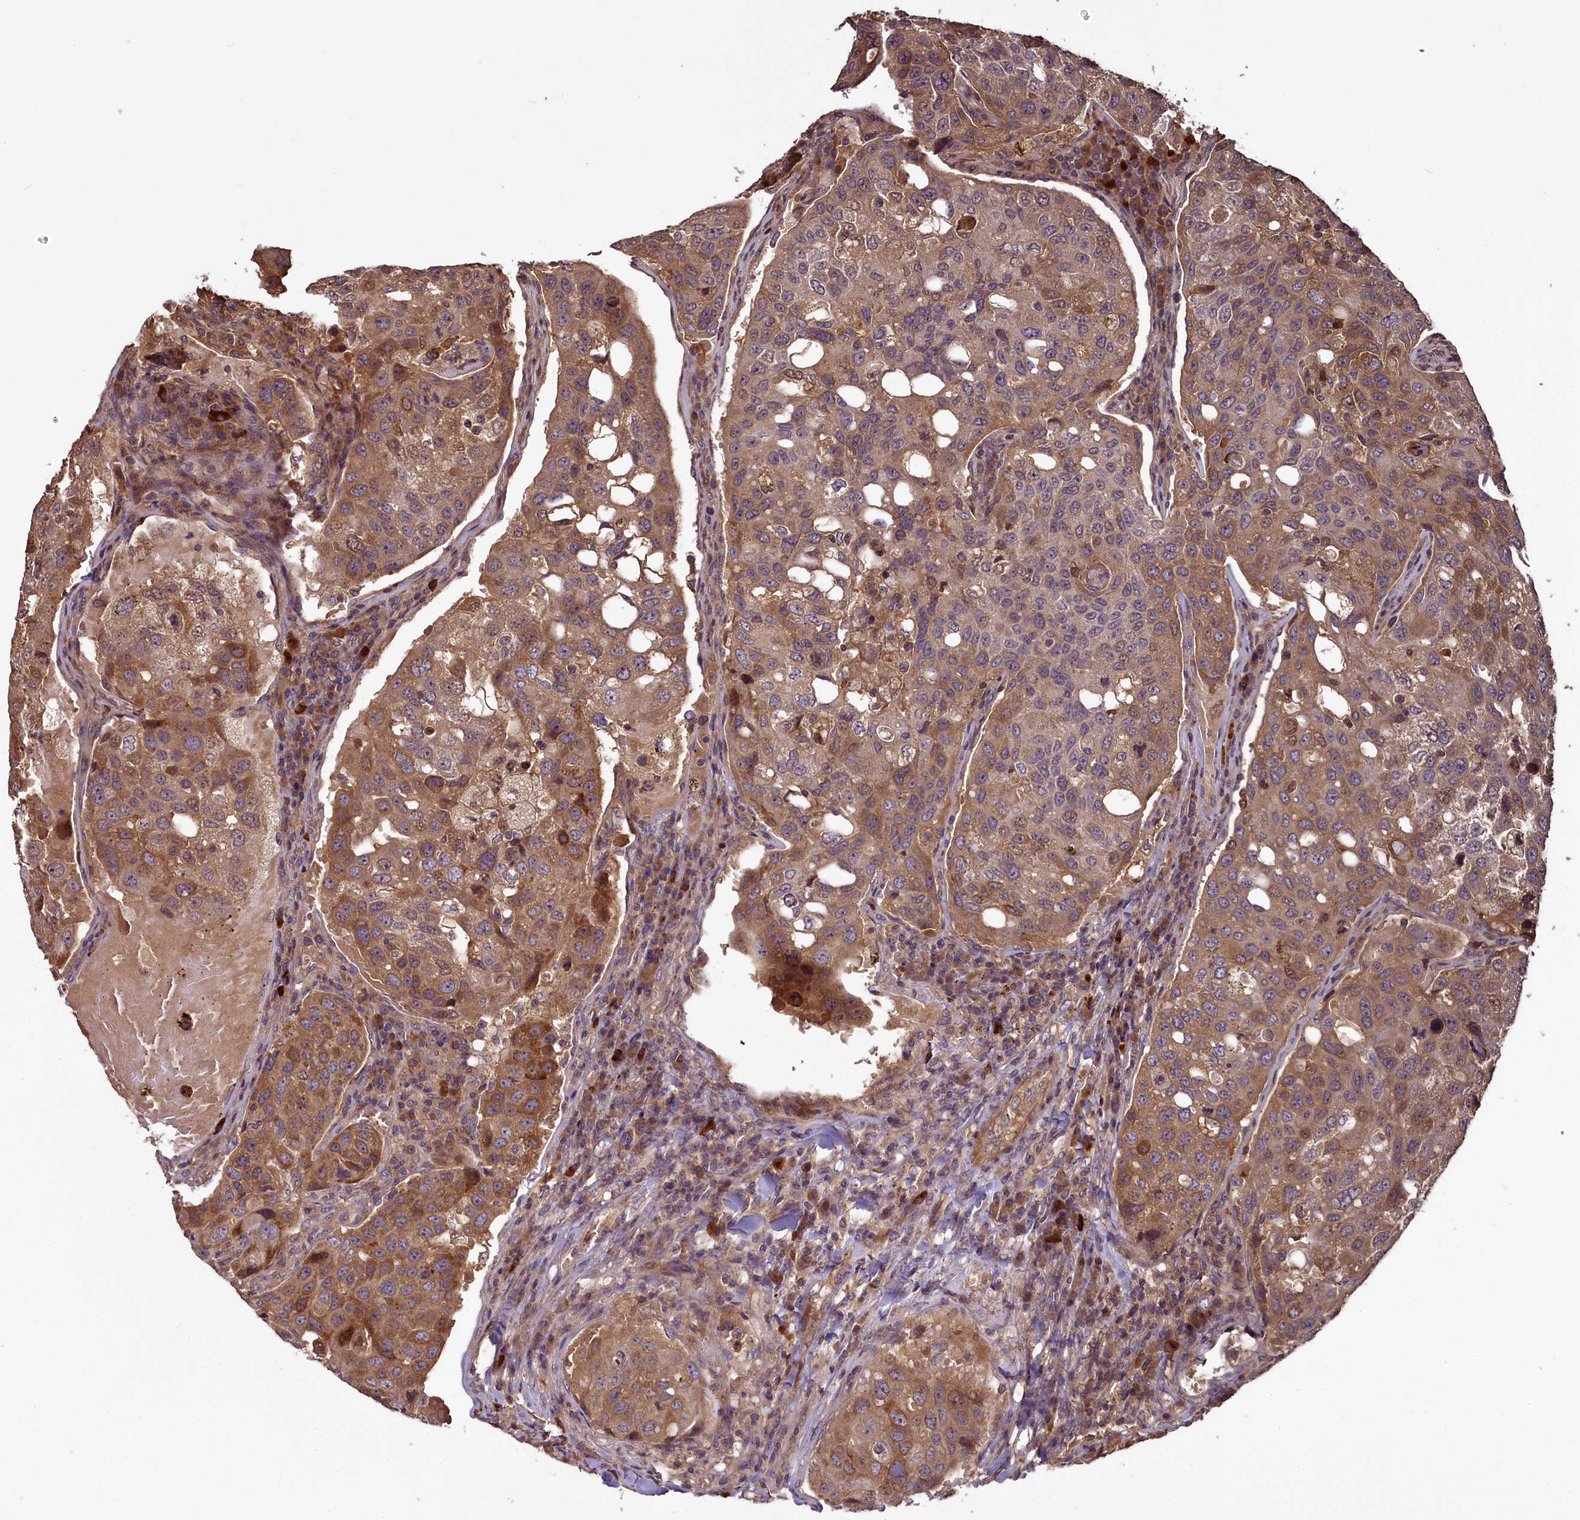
{"staining": {"intensity": "moderate", "quantity": ">75%", "location": "cytoplasmic/membranous"}, "tissue": "urothelial cancer", "cell_type": "Tumor cells", "image_type": "cancer", "snomed": [{"axis": "morphology", "description": "Urothelial carcinoma, High grade"}, {"axis": "topography", "description": "Lymph node"}, {"axis": "topography", "description": "Urinary bladder"}], "caption": "This is a photomicrograph of IHC staining of urothelial cancer, which shows moderate staining in the cytoplasmic/membranous of tumor cells.", "gene": "NUDT6", "patient": {"sex": "male", "age": 51}}